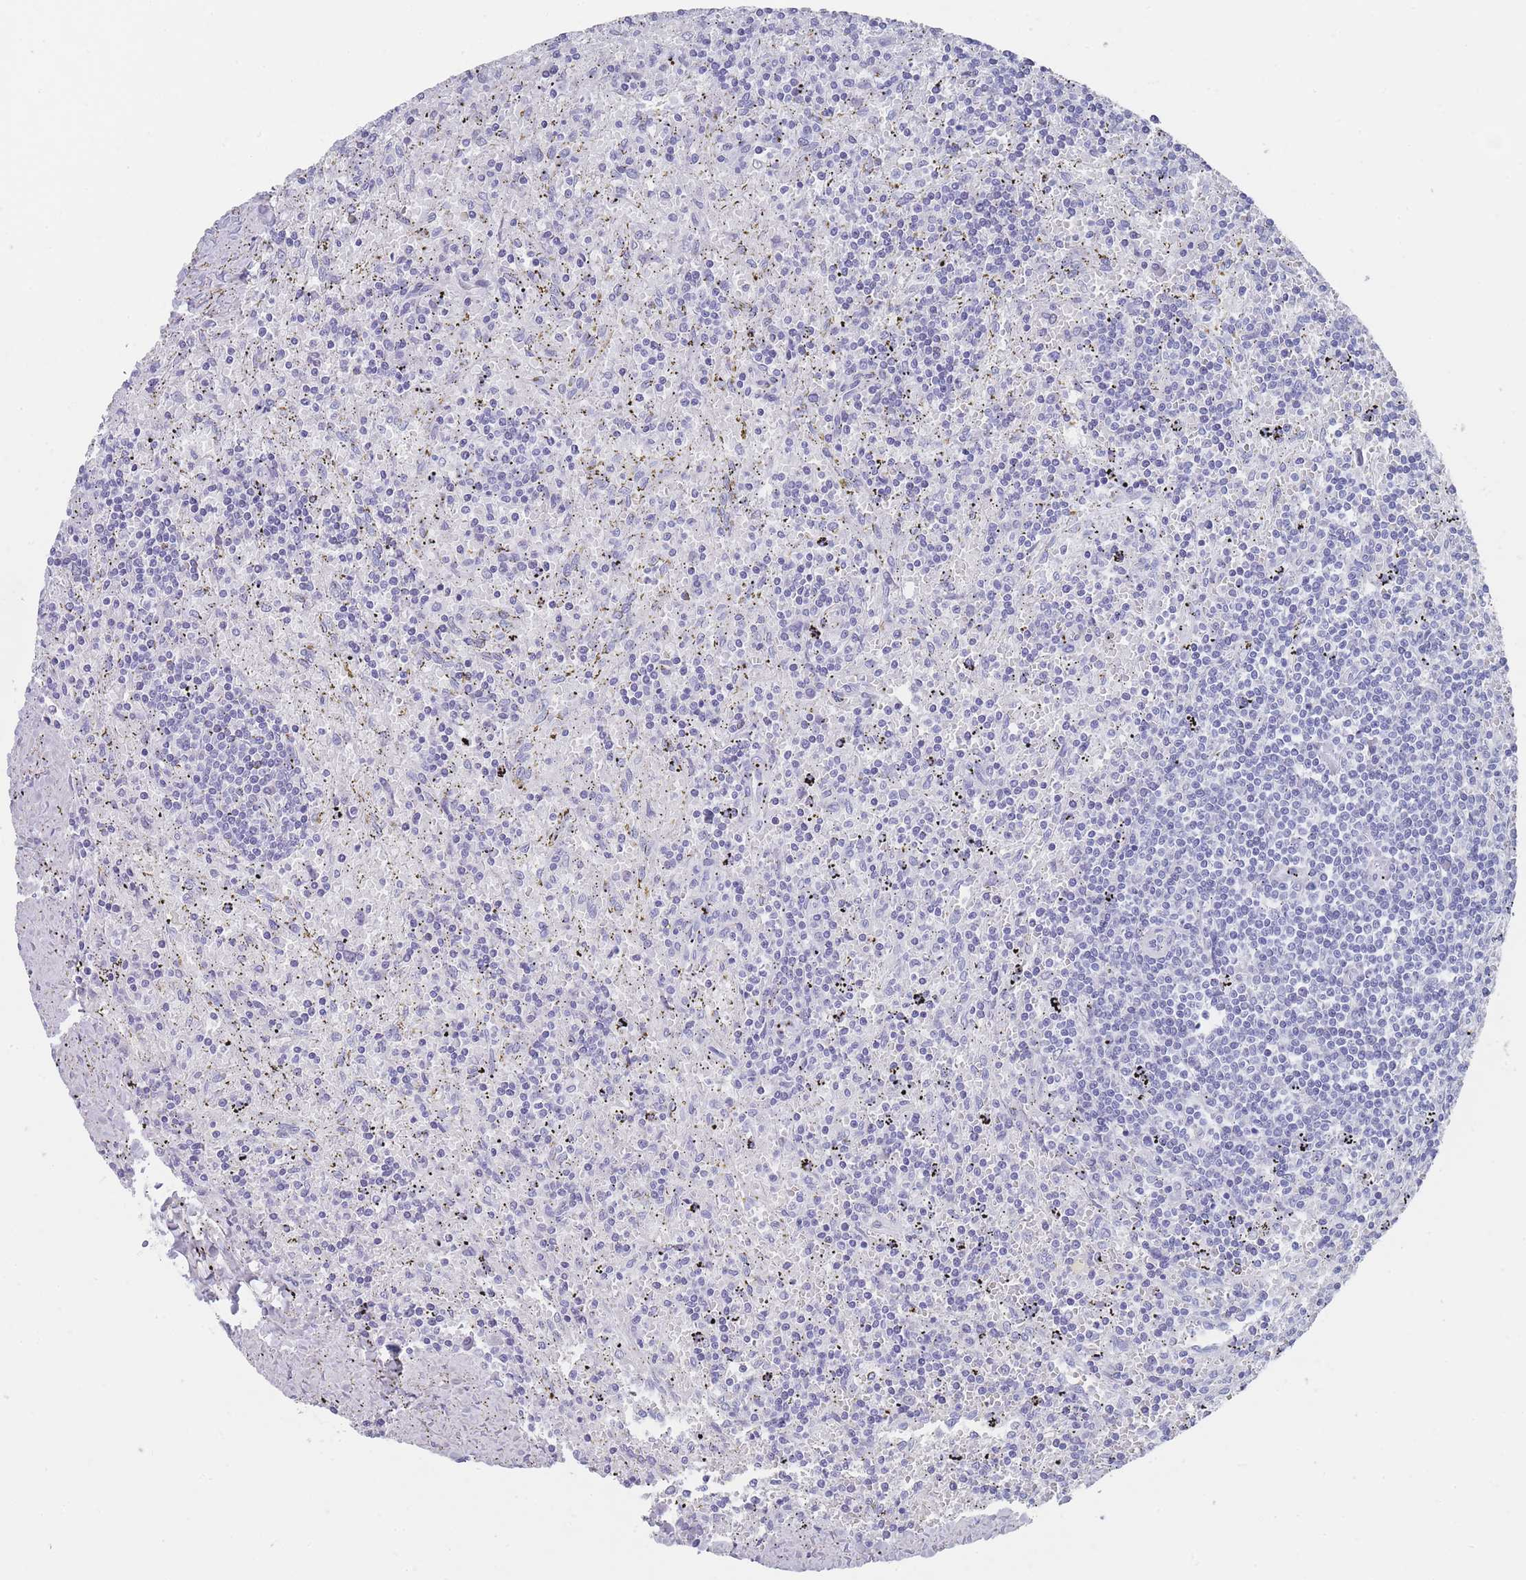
{"staining": {"intensity": "negative", "quantity": "none", "location": "none"}, "tissue": "lymphoma", "cell_type": "Tumor cells", "image_type": "cancer", "snomed": [{"axis": "morphology", "description": "Malignant lymphoma, non-Hodgkin's type, Low grade"}, {"axis": "topography", "description": "Spleen"}], "caption": "This is an IHC micrograph of human low-grade malignant lymphoma, non-Hodgkin's type. There is no staining in tumor cells.", "gene": "RAB2B", "patient": {"sex": "male", "age": 76}}